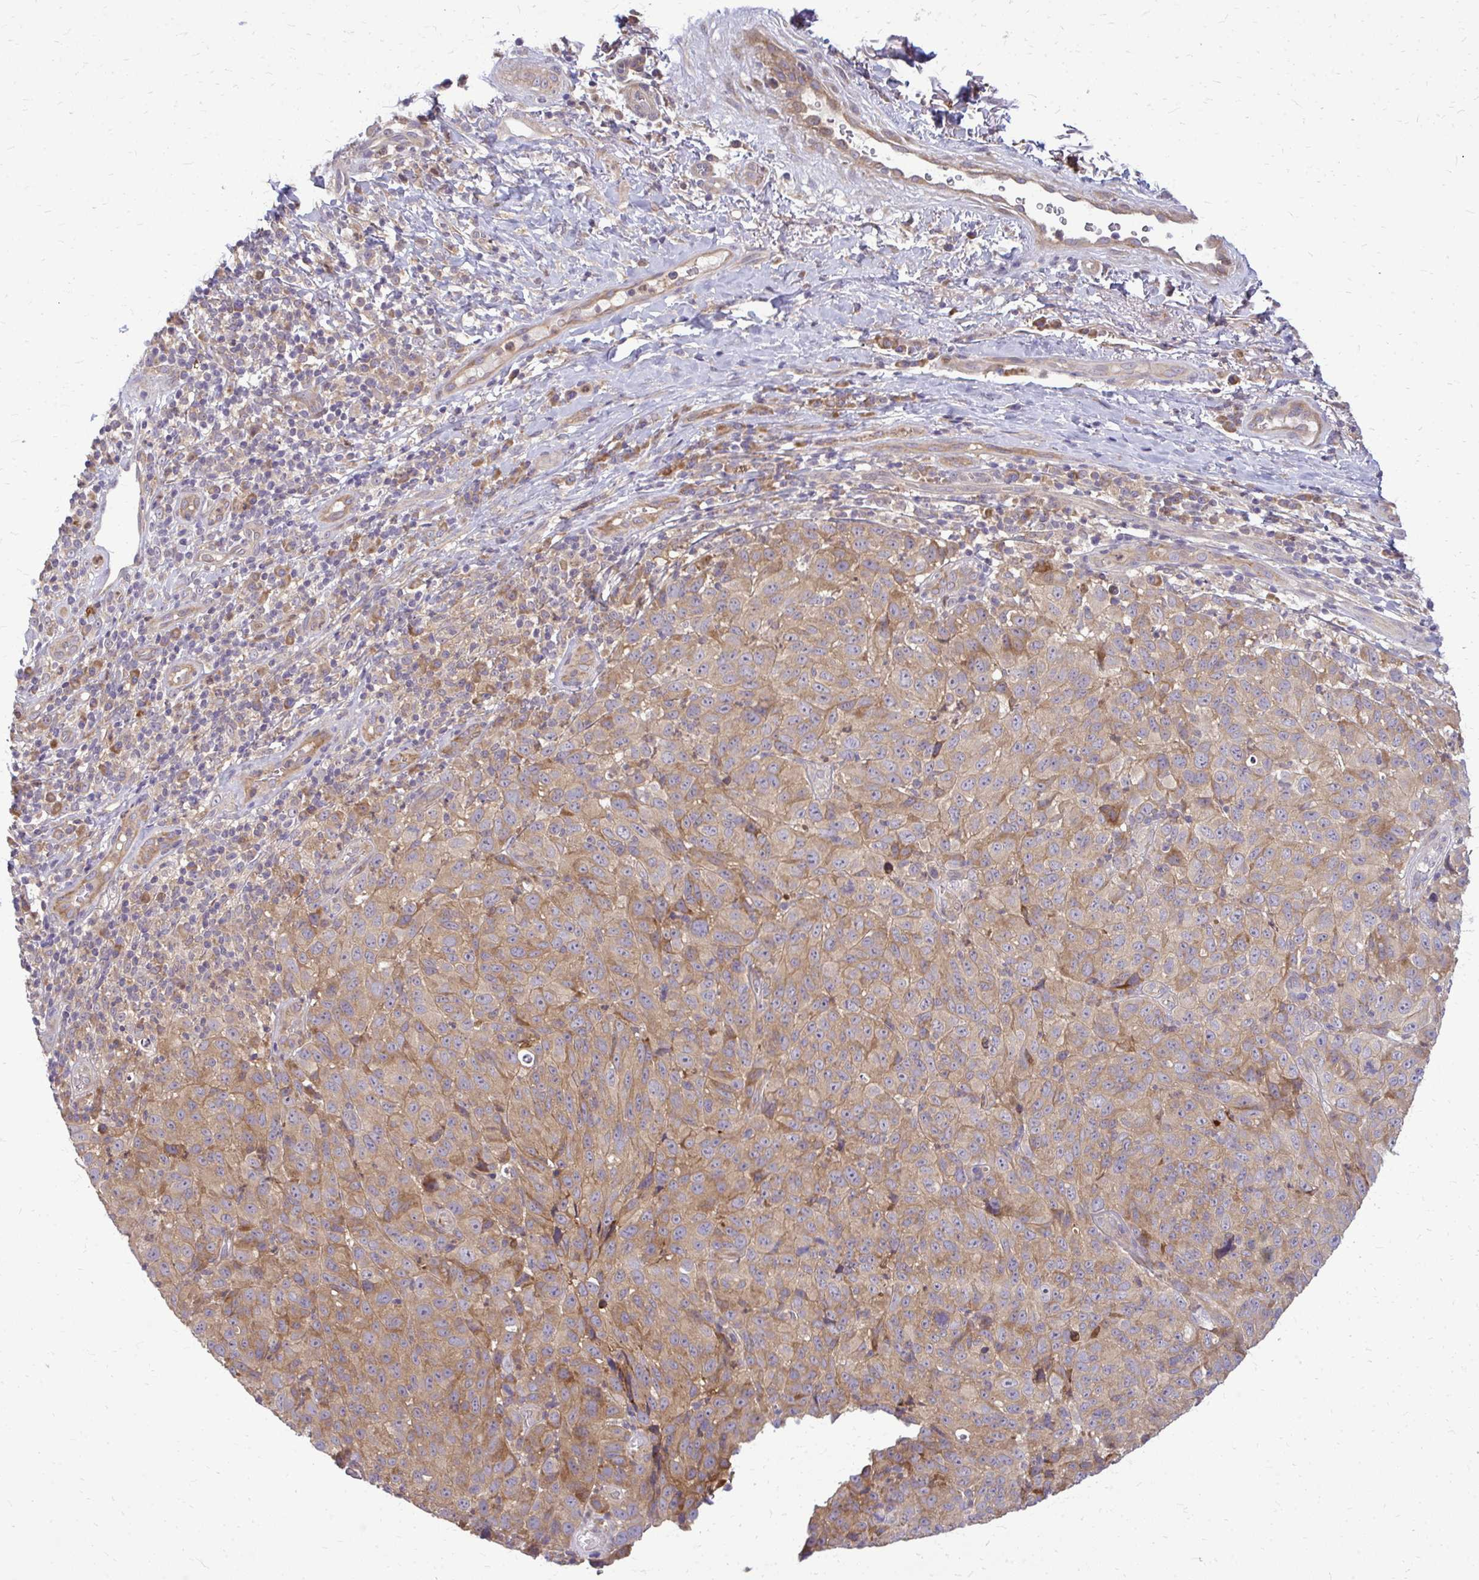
{"staining": {"intensity": "moderate", "quantity": ">75%", "location": "cytoplasmic/membranous"}, "tissue": "melanoma", "cell_type": "Tumor cells", "image_type": "cancer", "snomed": [{"axis": "morphology", "description": "Malignant melanoma, NOS"}, {"axis": "topography", "description": "Skin"}], "caption": "A histopathology image showing moderate cytoplasmic/membranous positivity in about >75% of tumor cells in melanoma, as visualized by brown immunohistochemical staining.", "gene": "OXNAD1", "patient": {"sex": "male", "age": 85}}